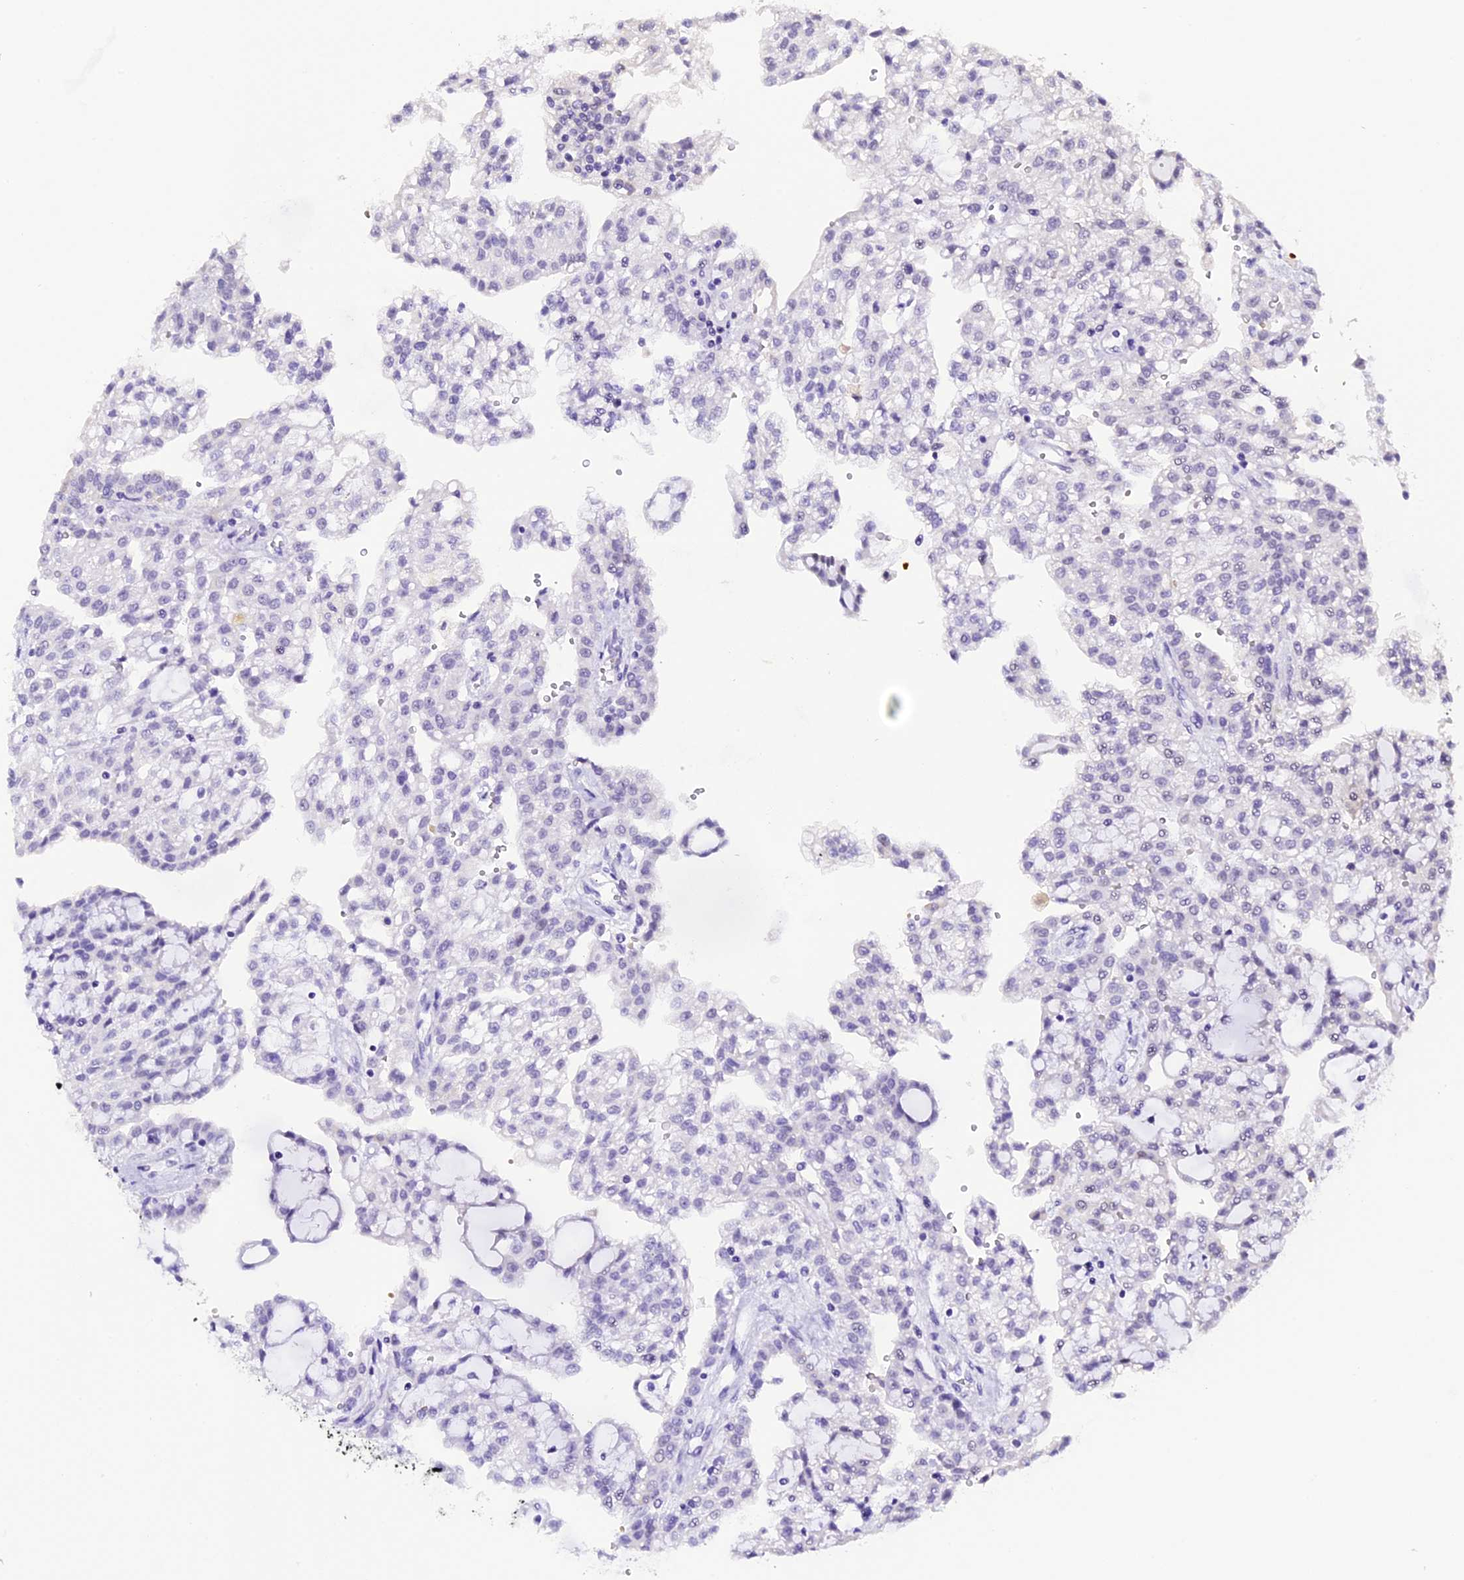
{"staining": {"intensity": "negative", "quantity": "none", "location": "none"}, "tissue": "renal cancer", "cell_type": "Tumor cells", "image_type": "cancer", "snomed": [{"axis": "morphology", "description": "Adenocarcinoma, NOS"}, {"axis": "topography", "description": "Kidney"}], "caption": "This image is of renal adenocarcinoma stained with immunohistochemistry (IHC) to label a protein in brown with the nuclei are counter-stained blue. There is no staining in tumor cells. (Stains: DAB (3,3'-diaminobenzidine) immunohistochemistry (IHC) with hematoxylin counter stain, Microscopy: brightfield microscopy at high magnification).", "gene": "AHSP", "patient": {"sex": "male", "age": 63}}